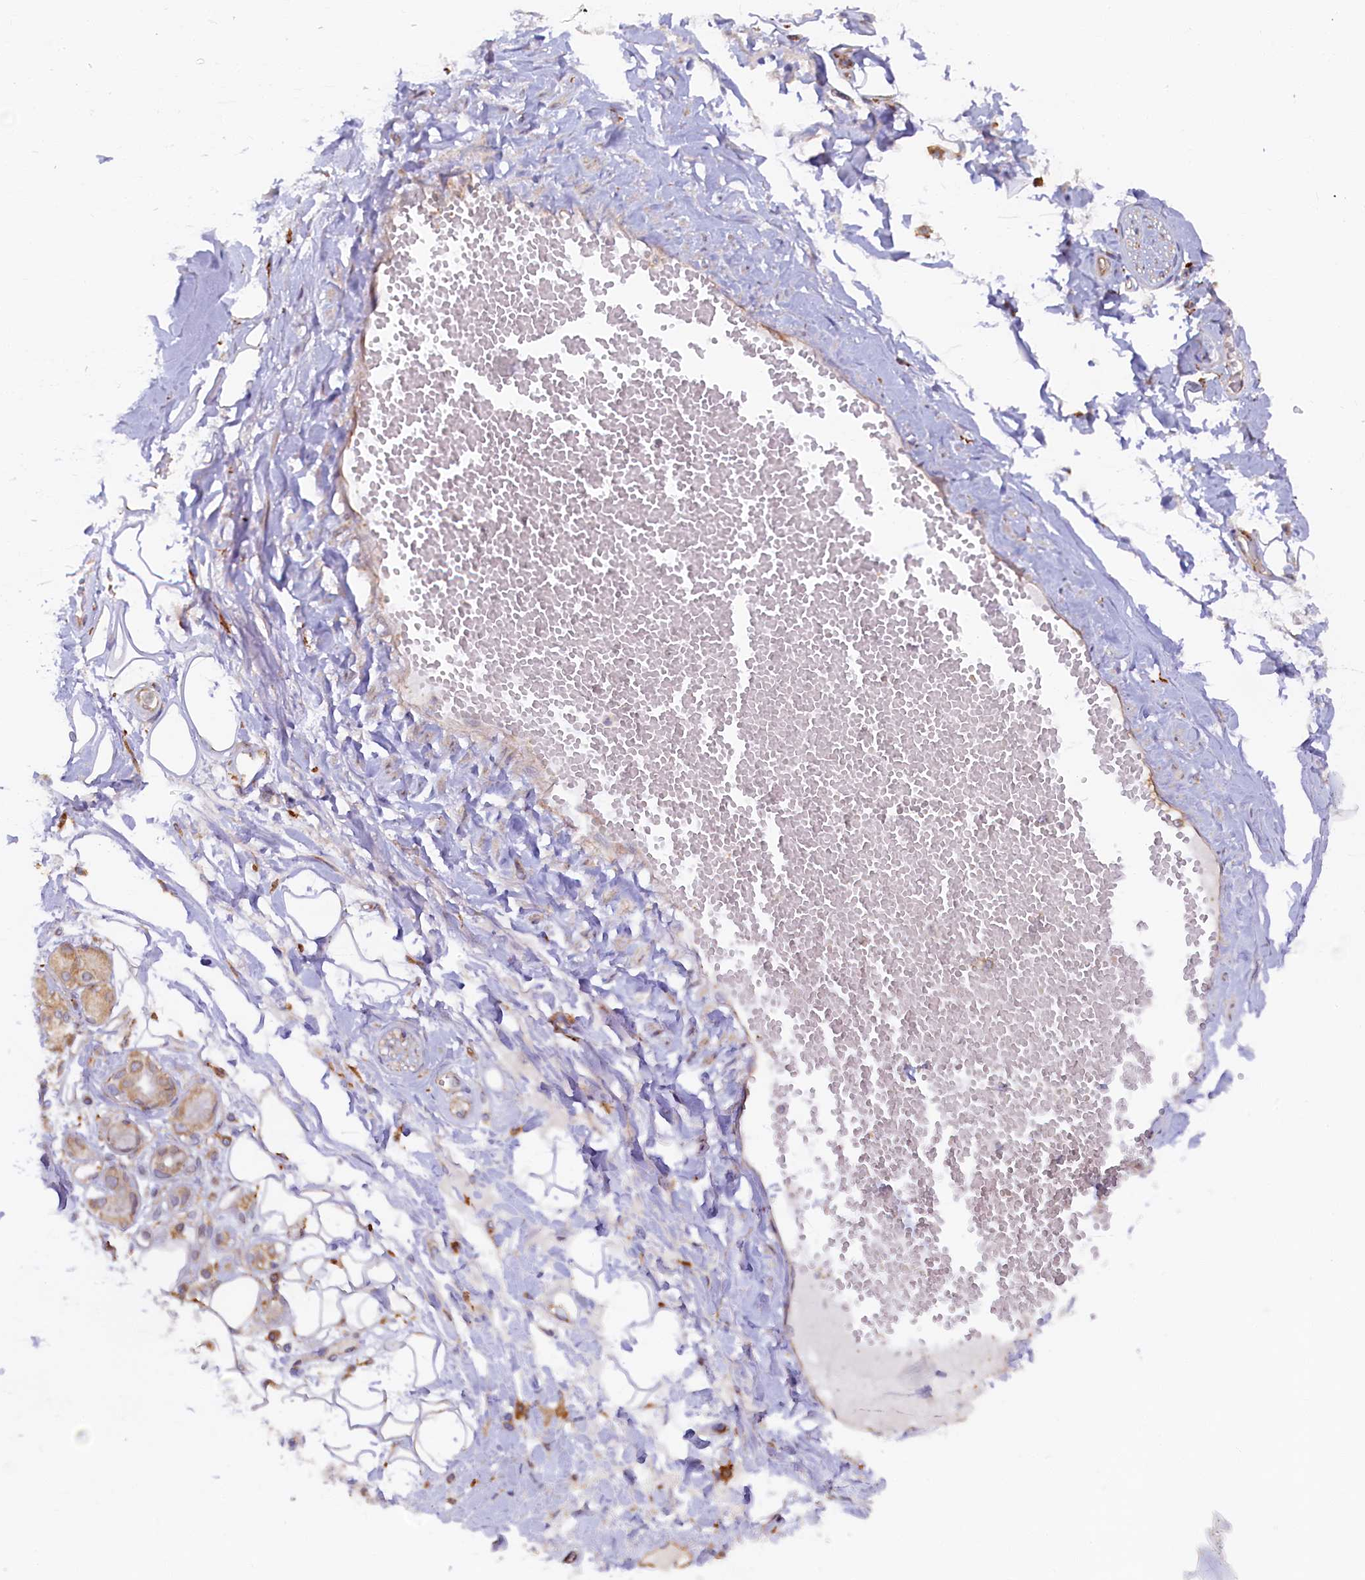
{"staining": {"intensity": "moderate", "quantity": "<25%", "location": "cytoplasmic/membranous"}, "tissue": "adipose tissue", "cell_type": "Adipocytes", "image_type": "normal", "snomed": [{"axis": "morphology", "description": "Normal tissue, NOS"}, {"axis": "morphology", "description": "Inflammation, NOS"}, {"axis": "topography", "description": "Salivary gland"}, {"axis": "topography", "description": "Peripheral nerve tissue"}], "caption": "This photomicrograph displays IHC staining of benign human adipose tissue, with low moderate cytoplasmic/membranous expression in approximately <25% of adipocytes.", "gene": "STX12", "patient": {"sex": "female", "age": 75}}